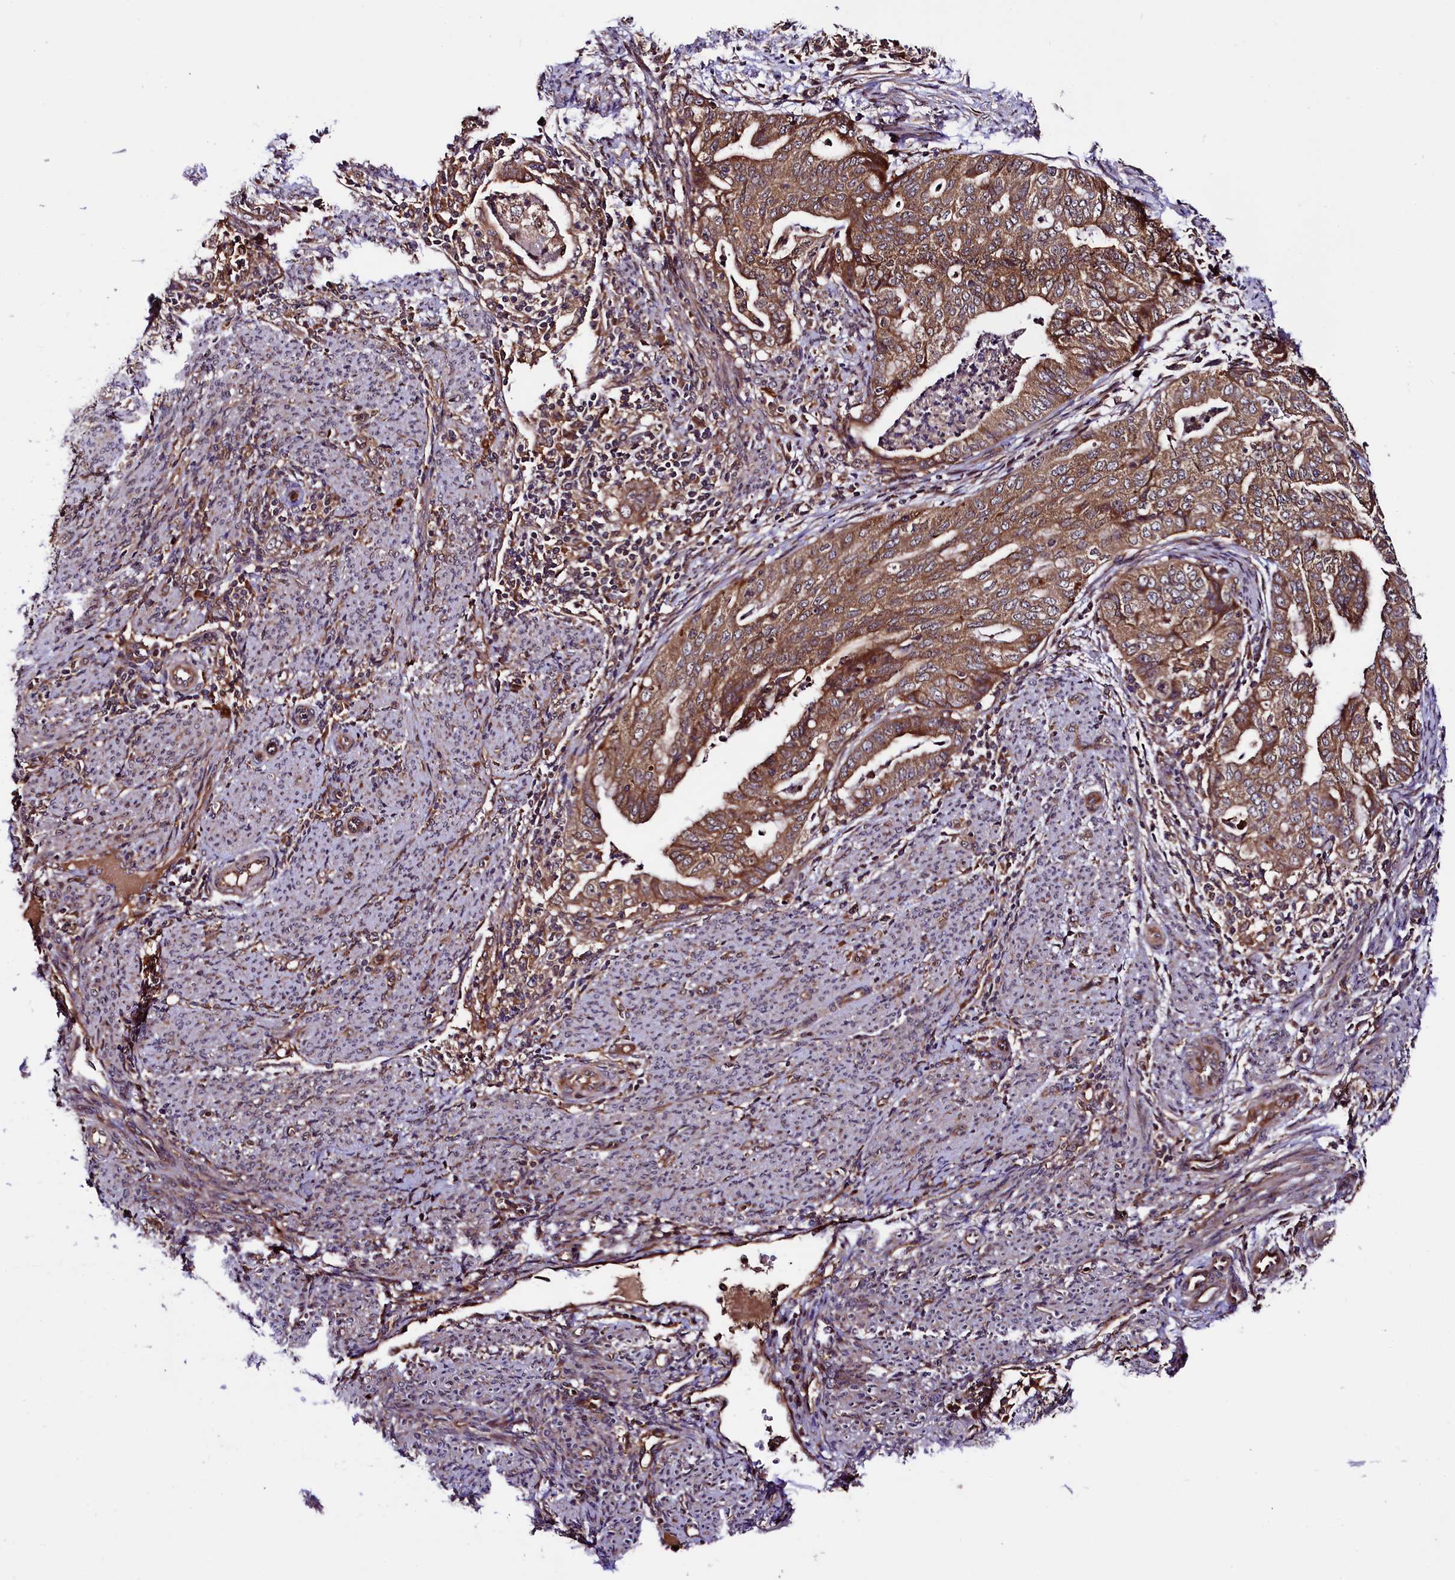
{"staining": {"intensity": "moderate", "quantity": ">75%", "location": "cytoplasmic/membranous"}, "tissue": "endometrial cancer", "cell_type": "Tumor cells", "image_type": "cancer", "snomed": [{"axis": "morphology", "description": "Adenocarcinoma, NOS"}, {"axis": "topography", "description": "Endometrium"}], "caption": "Endometrial adenocarcinoma tissue reveals moderate cytoplasmic/membranous staining in approximately >75% of tumor cells, visualized by immunohistochemistry.", "gene": "VPS35", "patient": {"sex": "female", "age": 79}}